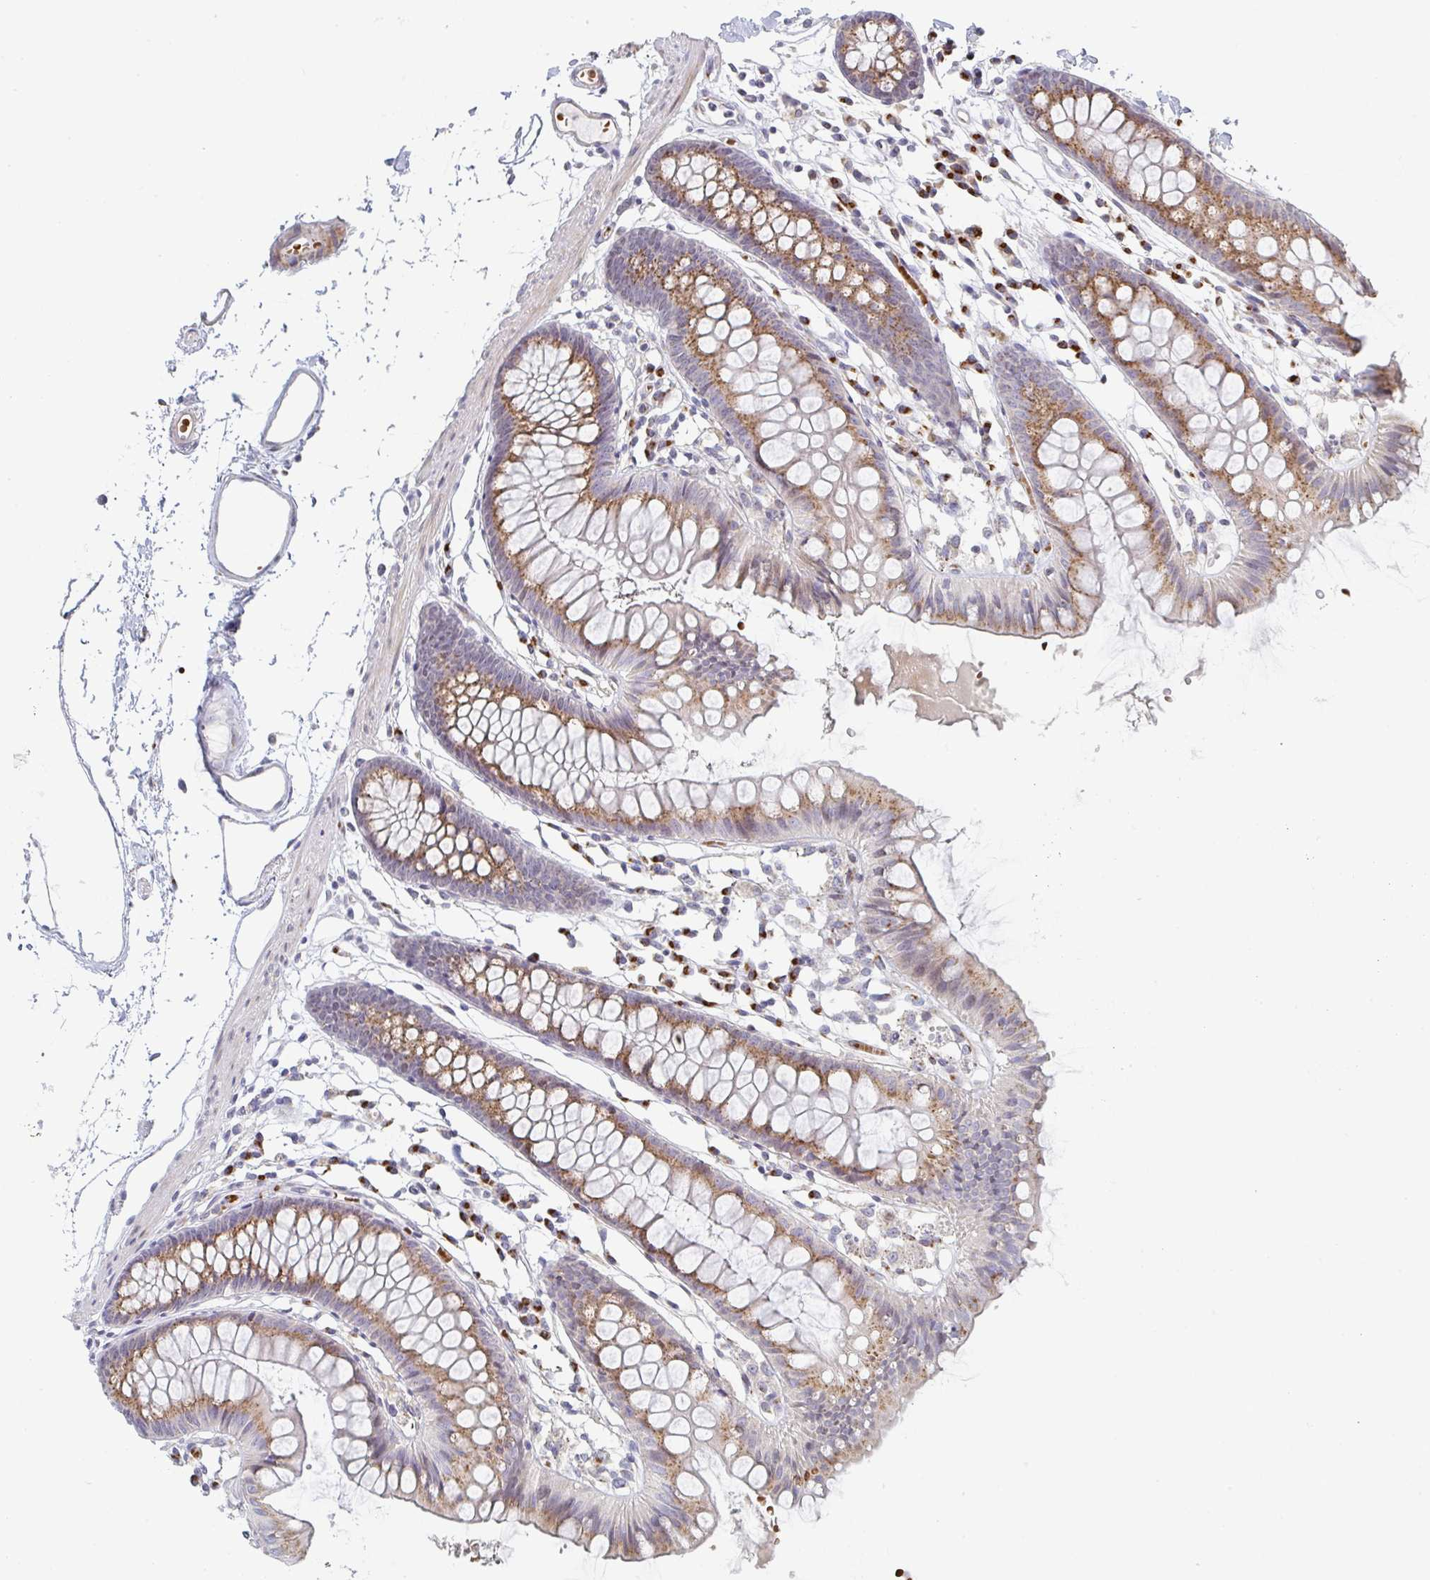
{"staining": {"intensity": "moderate", "quantity": "25%-75%", "location": "cytoplasmic/membranous"}, "tissue": "colon", "cell_type": "Endothelial cells", "image_type": "normal", "snomed": [{"axis": "morphology", "description": "Normal tissue, NOS"}, {"axis": "topography", "description": "Colon"}], "caption": "High-power microscopy captured an immunohistochemistry histopathology image of unremarkable colon, revealing moderate cytoplasmic/membranous staining in about 25%-75% of endothelial cells. The protein is shown in brown color, while the nuclei are stained blue.", "gene": "ZNF526", "patient": {"sex": "female", "age": 84}}